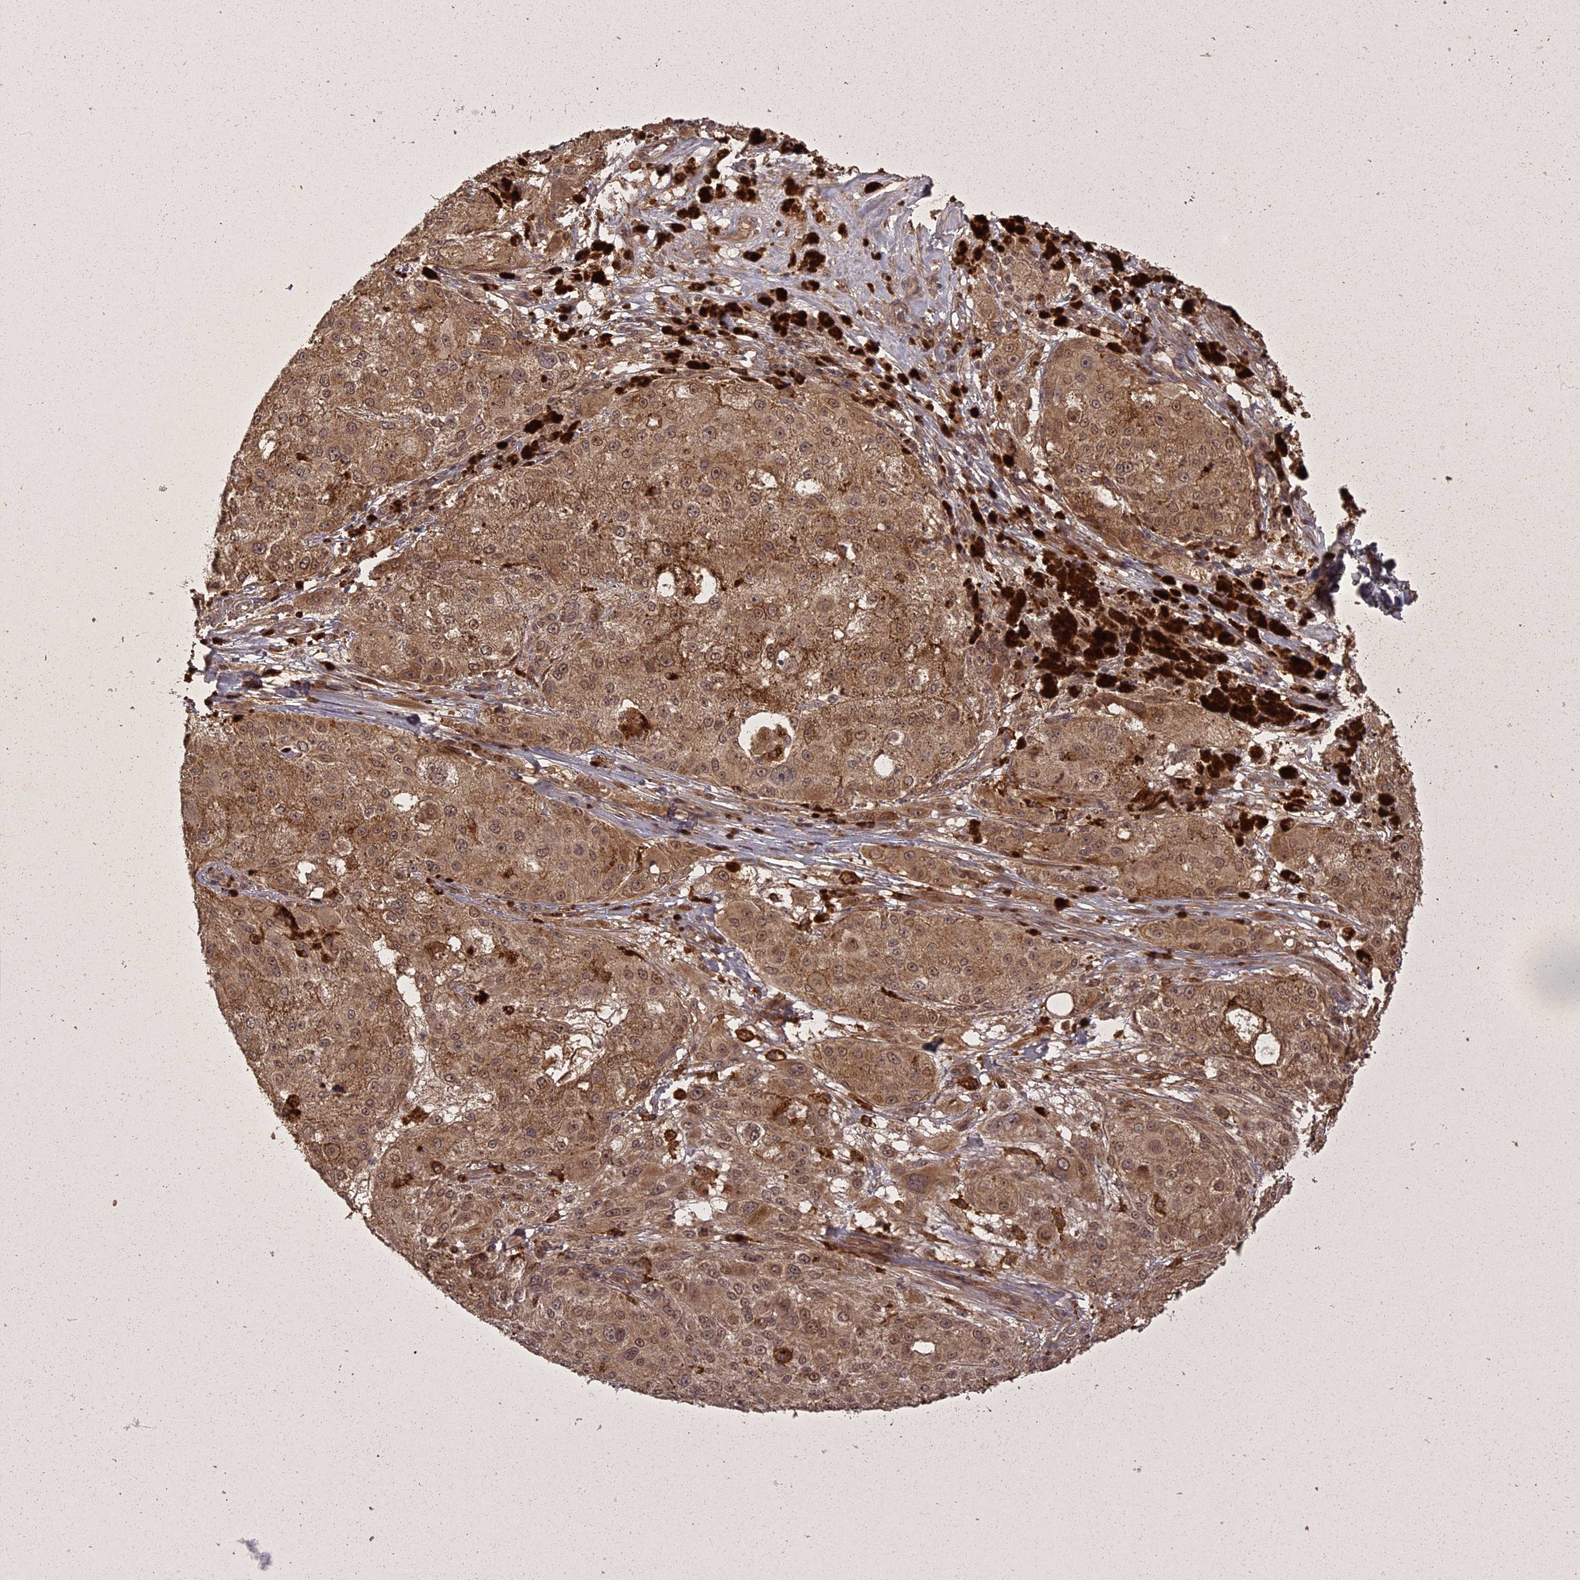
{"staining": {"intensity": "moderate", "quantity": "25%-75%", "location": "cytoplasmic/membranous,nuclear"}, "tissue": "melanoma", "cell_type": "Tumor cells", "image_type": "cancer", "snomed": [{"axis": "morphology", "description": "Necrosis, NOS"}, {"axis": "morphology", "description": "Malignant melanoma, NOS"}, {"axis": "topography", "description": "Skin"}], "caption": "Malignant melanoma tissue reveals moderate cytoplasmic/membranous and nuclear staining in about 25%-75% of tumor cells Using DAB (brown) and hematoxylin (blue) stains, captured at high magnification using brightfield microscopy.", "gene": "ING5", "patient": {"sex": "female", "age": 87}}